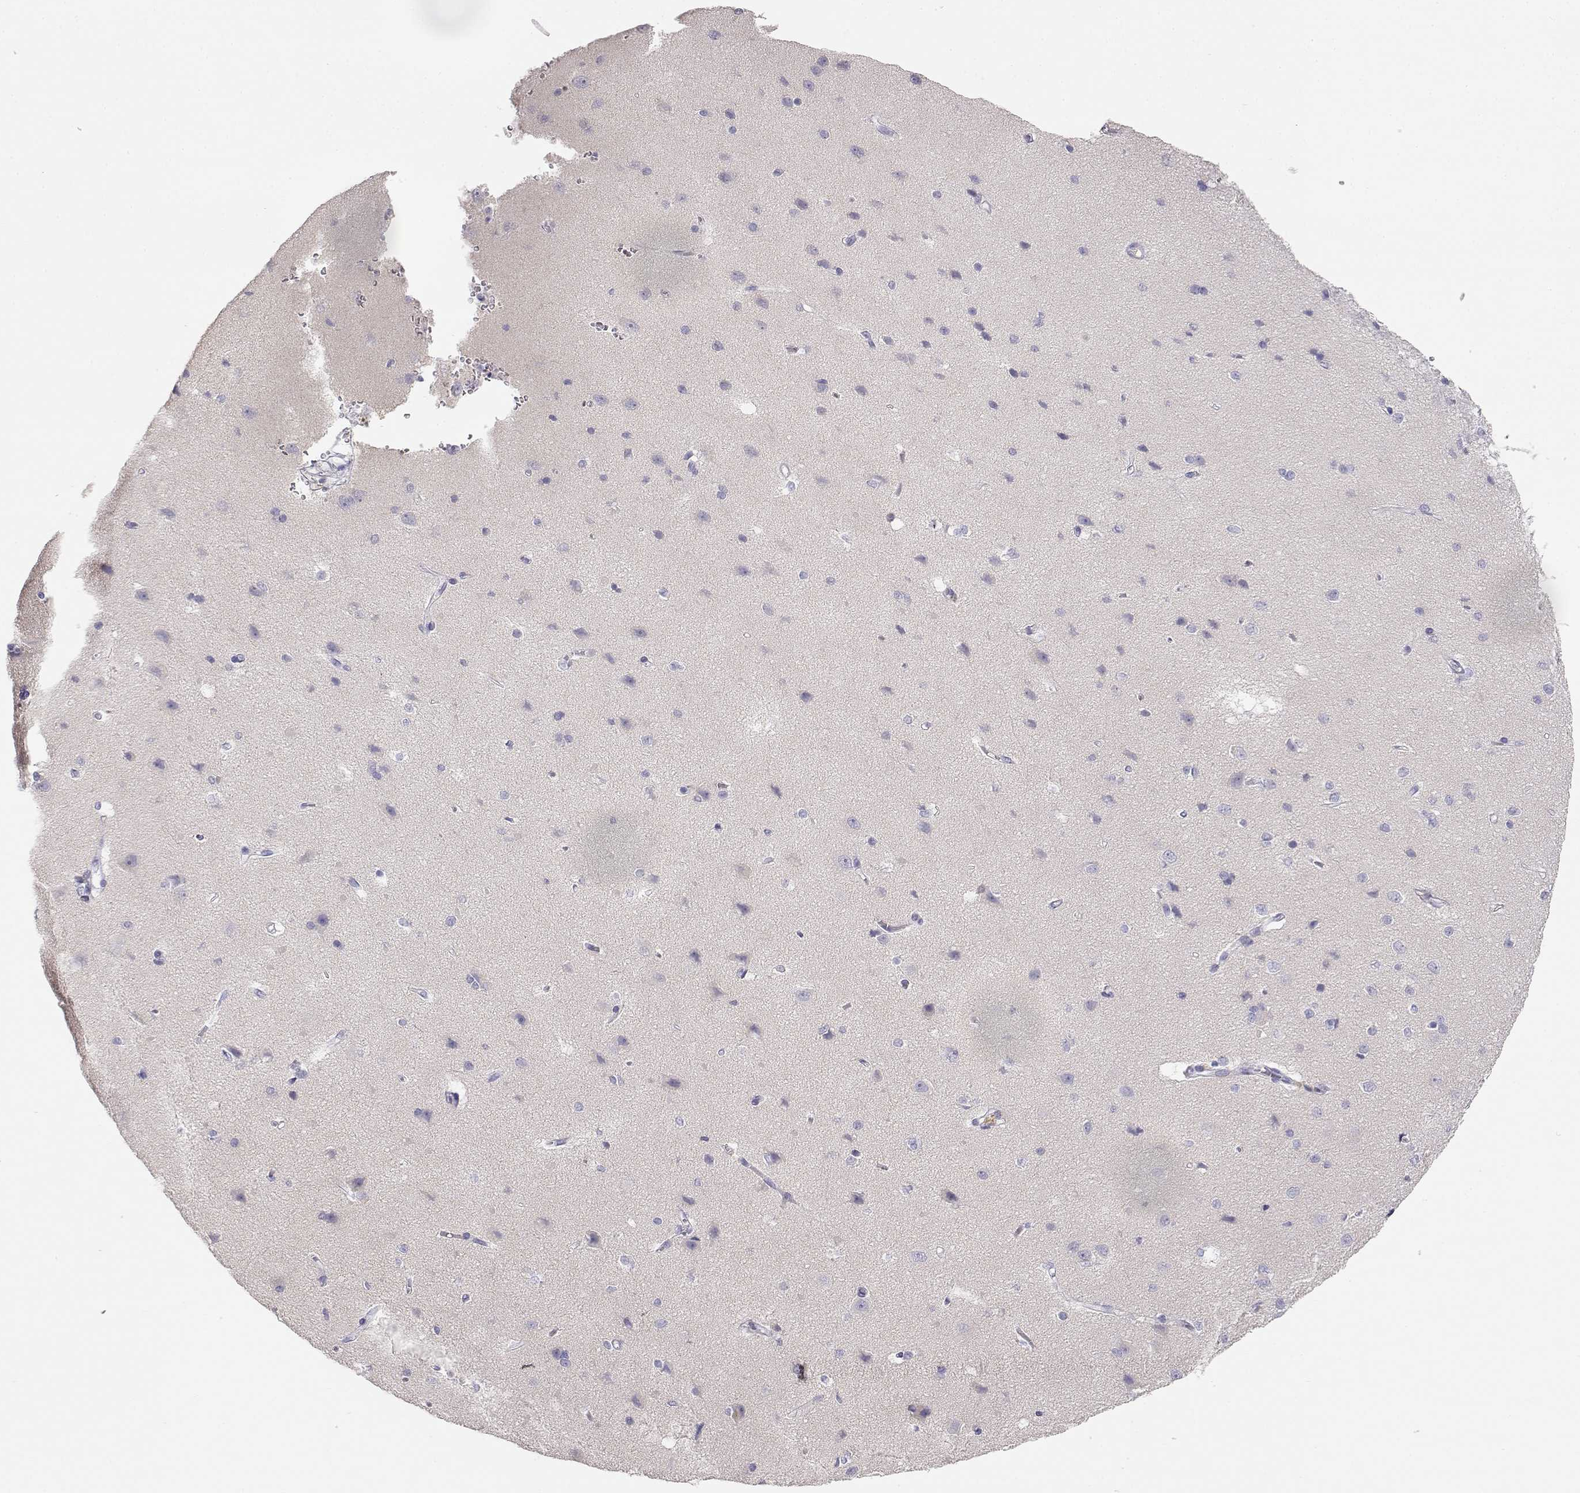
{"staining": {"intensity": "negative", "quantity": "none", "location": "none"}, "tissue": "cerebral cortex", "cell_type": "Endothelial cells", "image_type": "normal", "snomed": [{"axis": "morphology", "description": "Normal tissue, NOS"}, {"axis": "topography", "description": "Cerebral cortex"}], "caption": "The histopathology image demonstrates no significant positivity in endothelial cells of cerebral cortex. (DAB immunohistochemistry, high magnification).", "gene": "GPR174", "patient": {"sex": "male", "age": 37}}